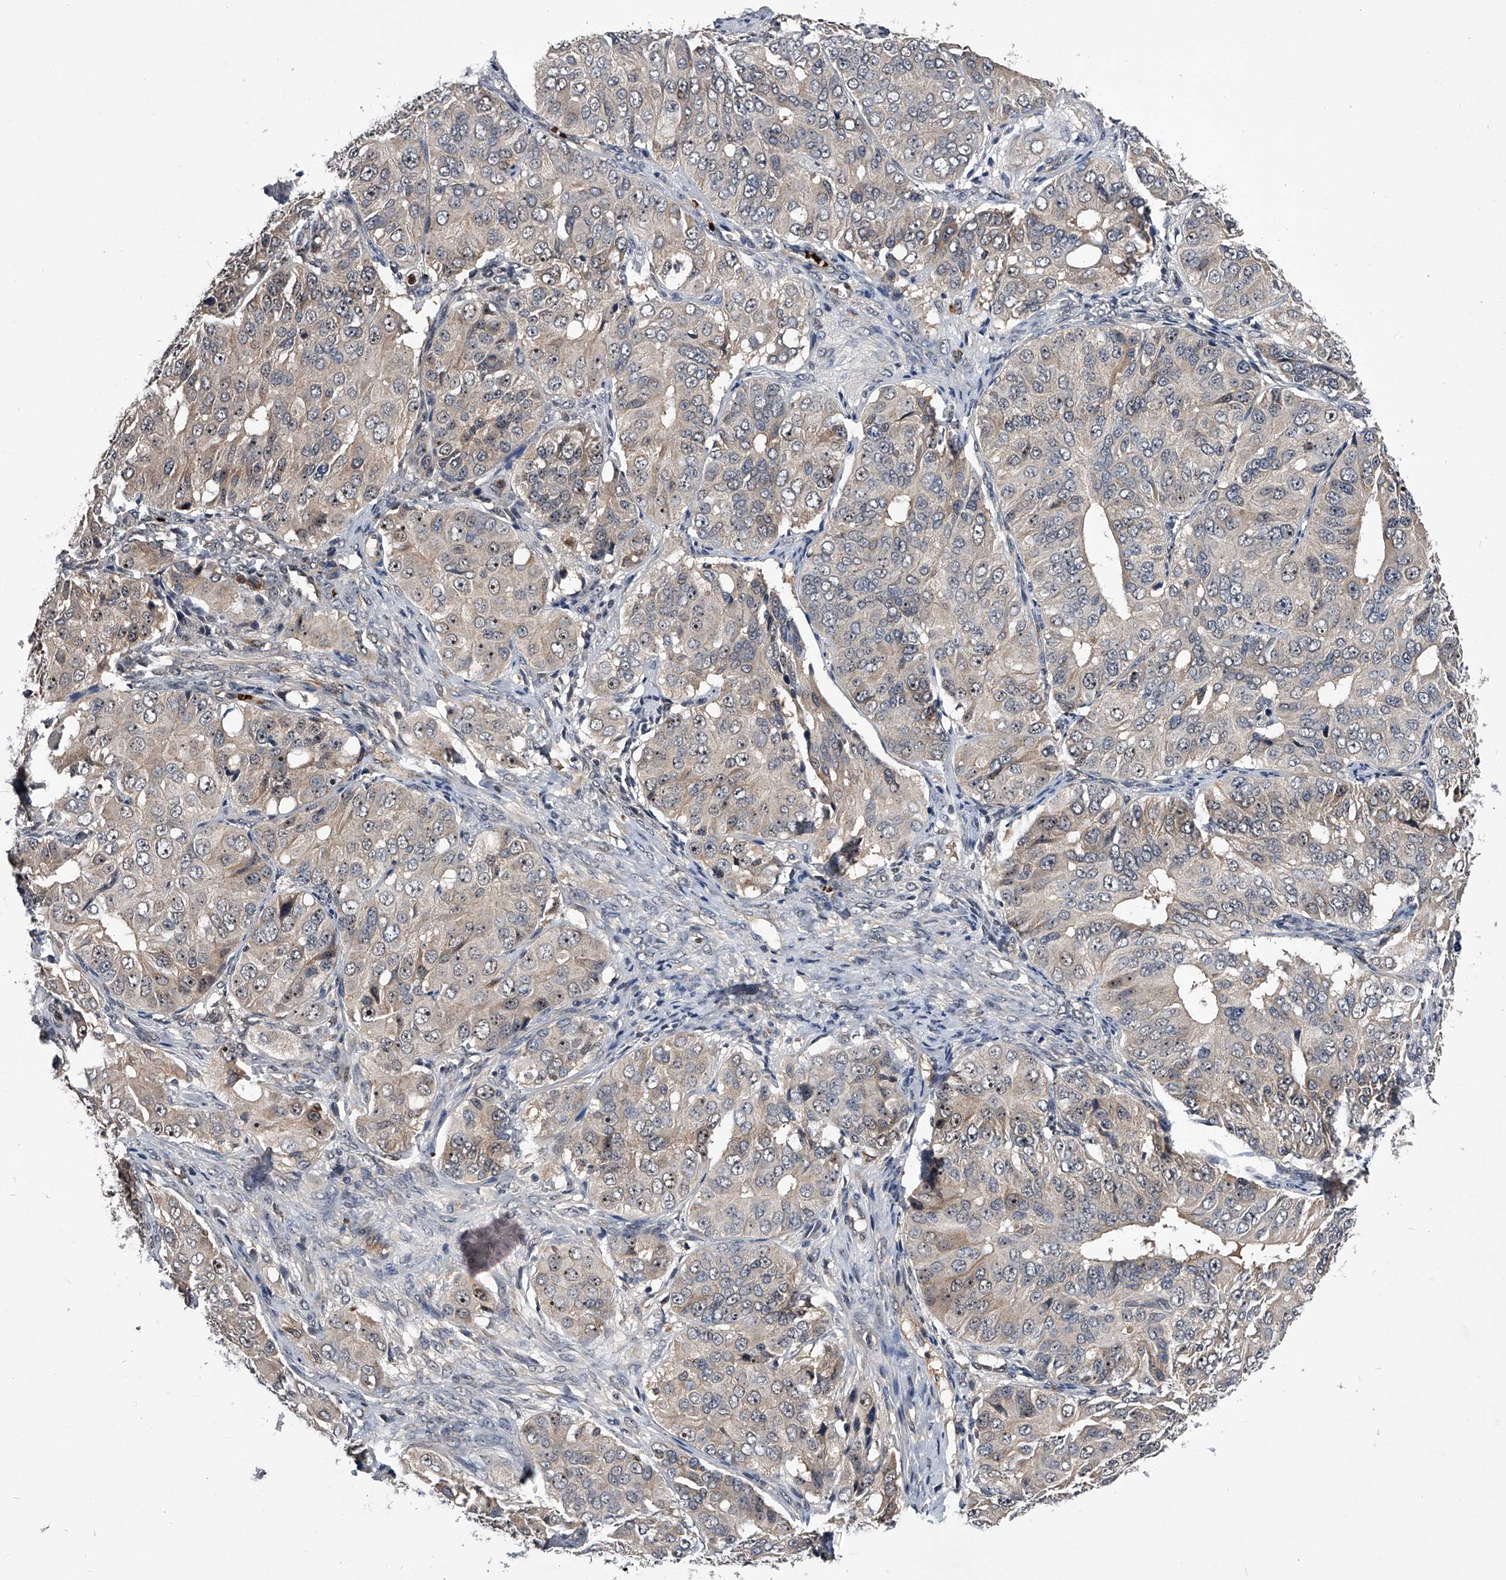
{"staining": {"intensity": "negative", "quantity": "none", "location": "none"}, "tissue": "ovarian cancer", "cell_type": "Tumor cells", "image_type": "cancer", "snomed": [{"axis": "morphology", "description": "Carcinoma, endometroid"}, {"axis": "topography", "description": "Ovary"}], "caption": "Ovarian endometroid carcinoma was stained to show a protein in brown. There is no significant staining in tumor cells. Brightfield microscopy of immunohistochemistry stained with DAB (3,3'-diaminobenzidine) (brown) and hematoxylin (blue), captured at high magnification.", "gene": "ZNF30", "patient": {"sex": "female", "age": 51}}